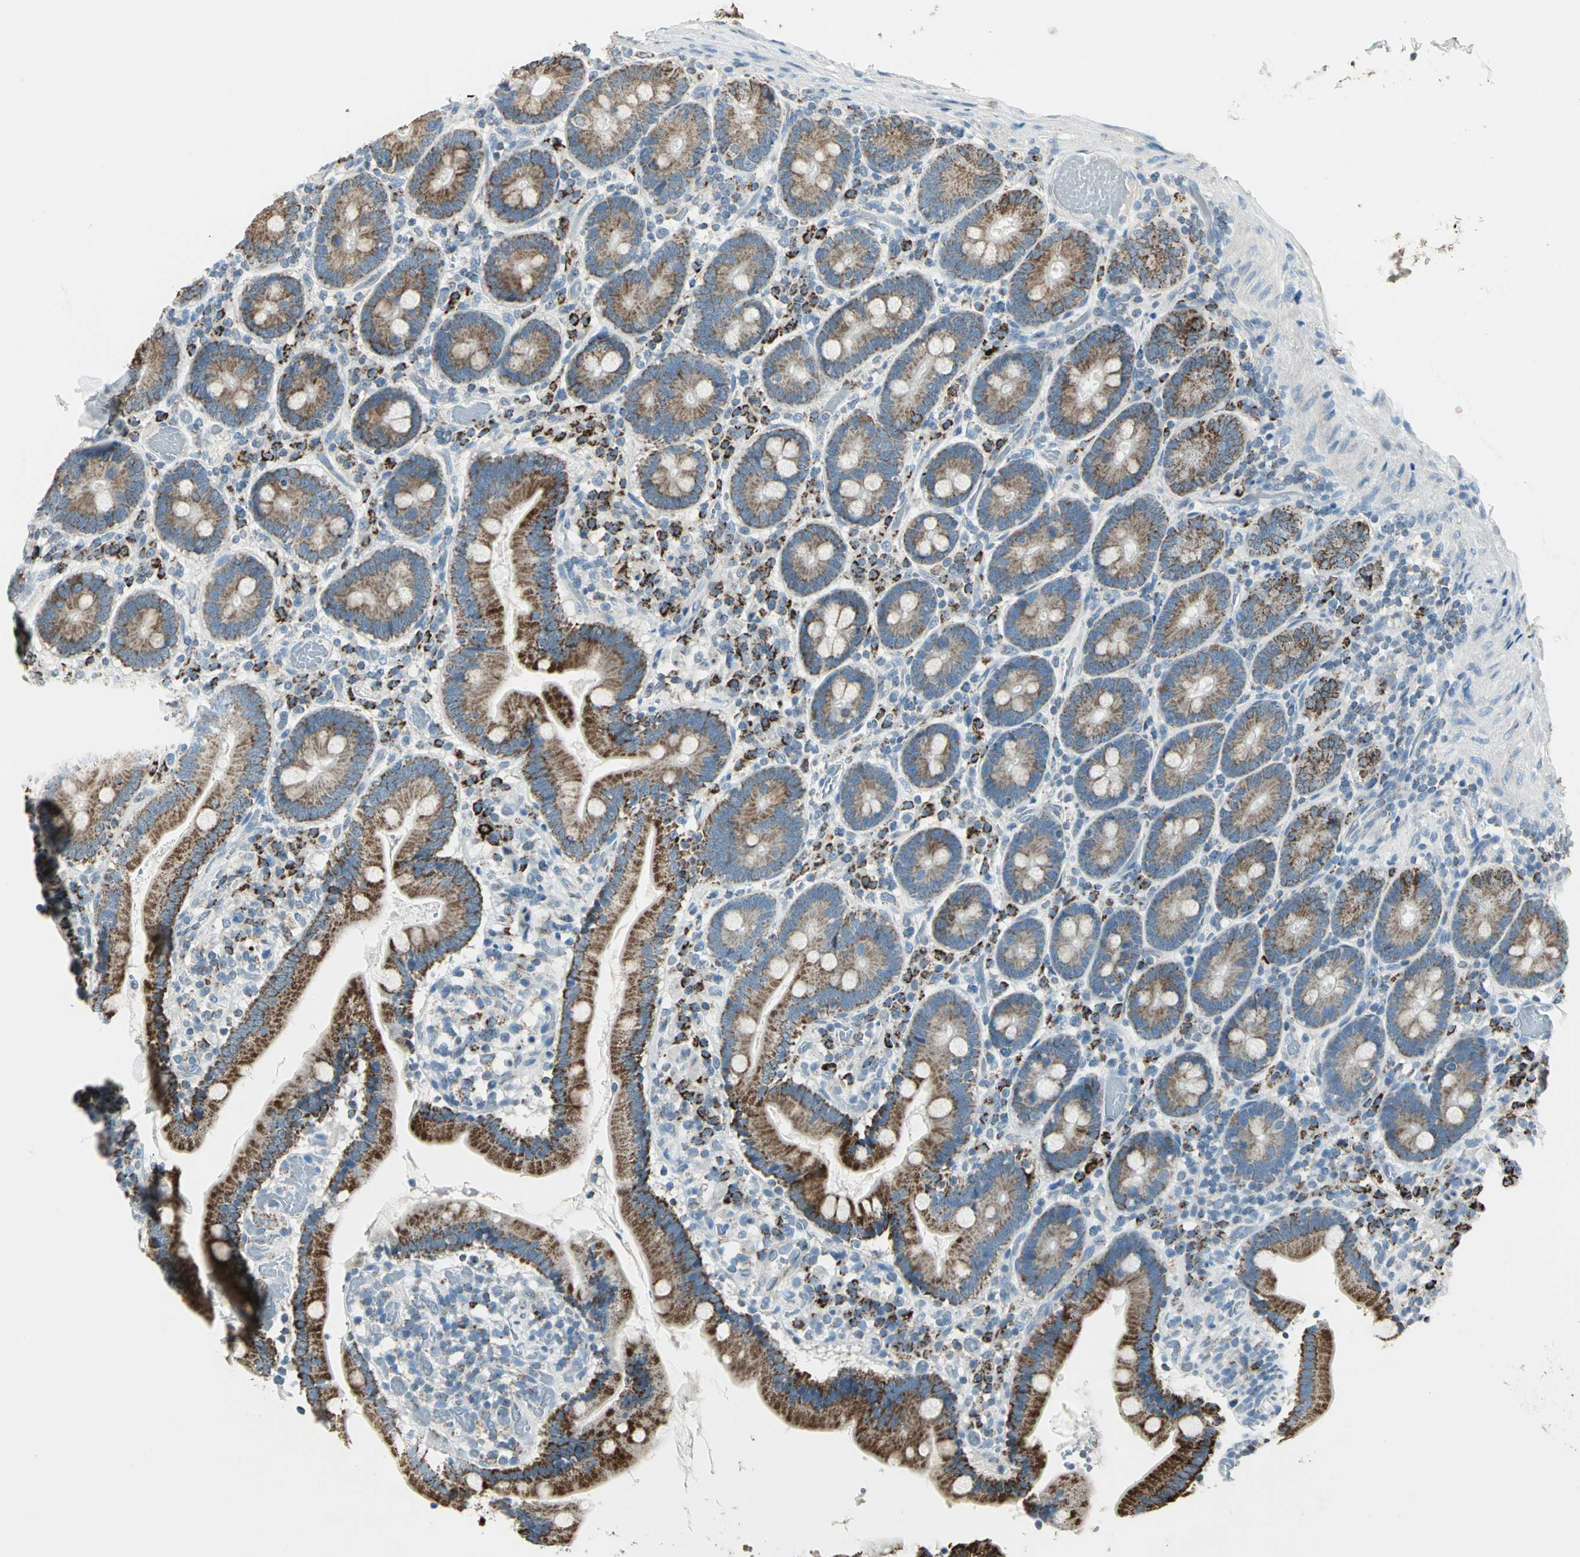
{"staining": {"intensity": "strong", "quantity": ">75%", "location": "cytoplasmic/membranous"}, "tissue": "duodenum", "cell_type": "Glandular cells", "image_type": "normal", "snomed": [{"axis": "morphology", "description": "Normal tissue, NOS"}, {"axis": "topography", "description": "Duodenum"}], "caption": "Duodenum was stained to show a protein in brown. There is high levels of strong cytoplasmic/membranous expression in about >75% of glandular cells. The staining was performed using DAB, with brown indicating positive protein expression. Nuclei are stained blue with hematoxylin.", "gene": "ACADM", "patient": {"sex": "male", "age": 66}}